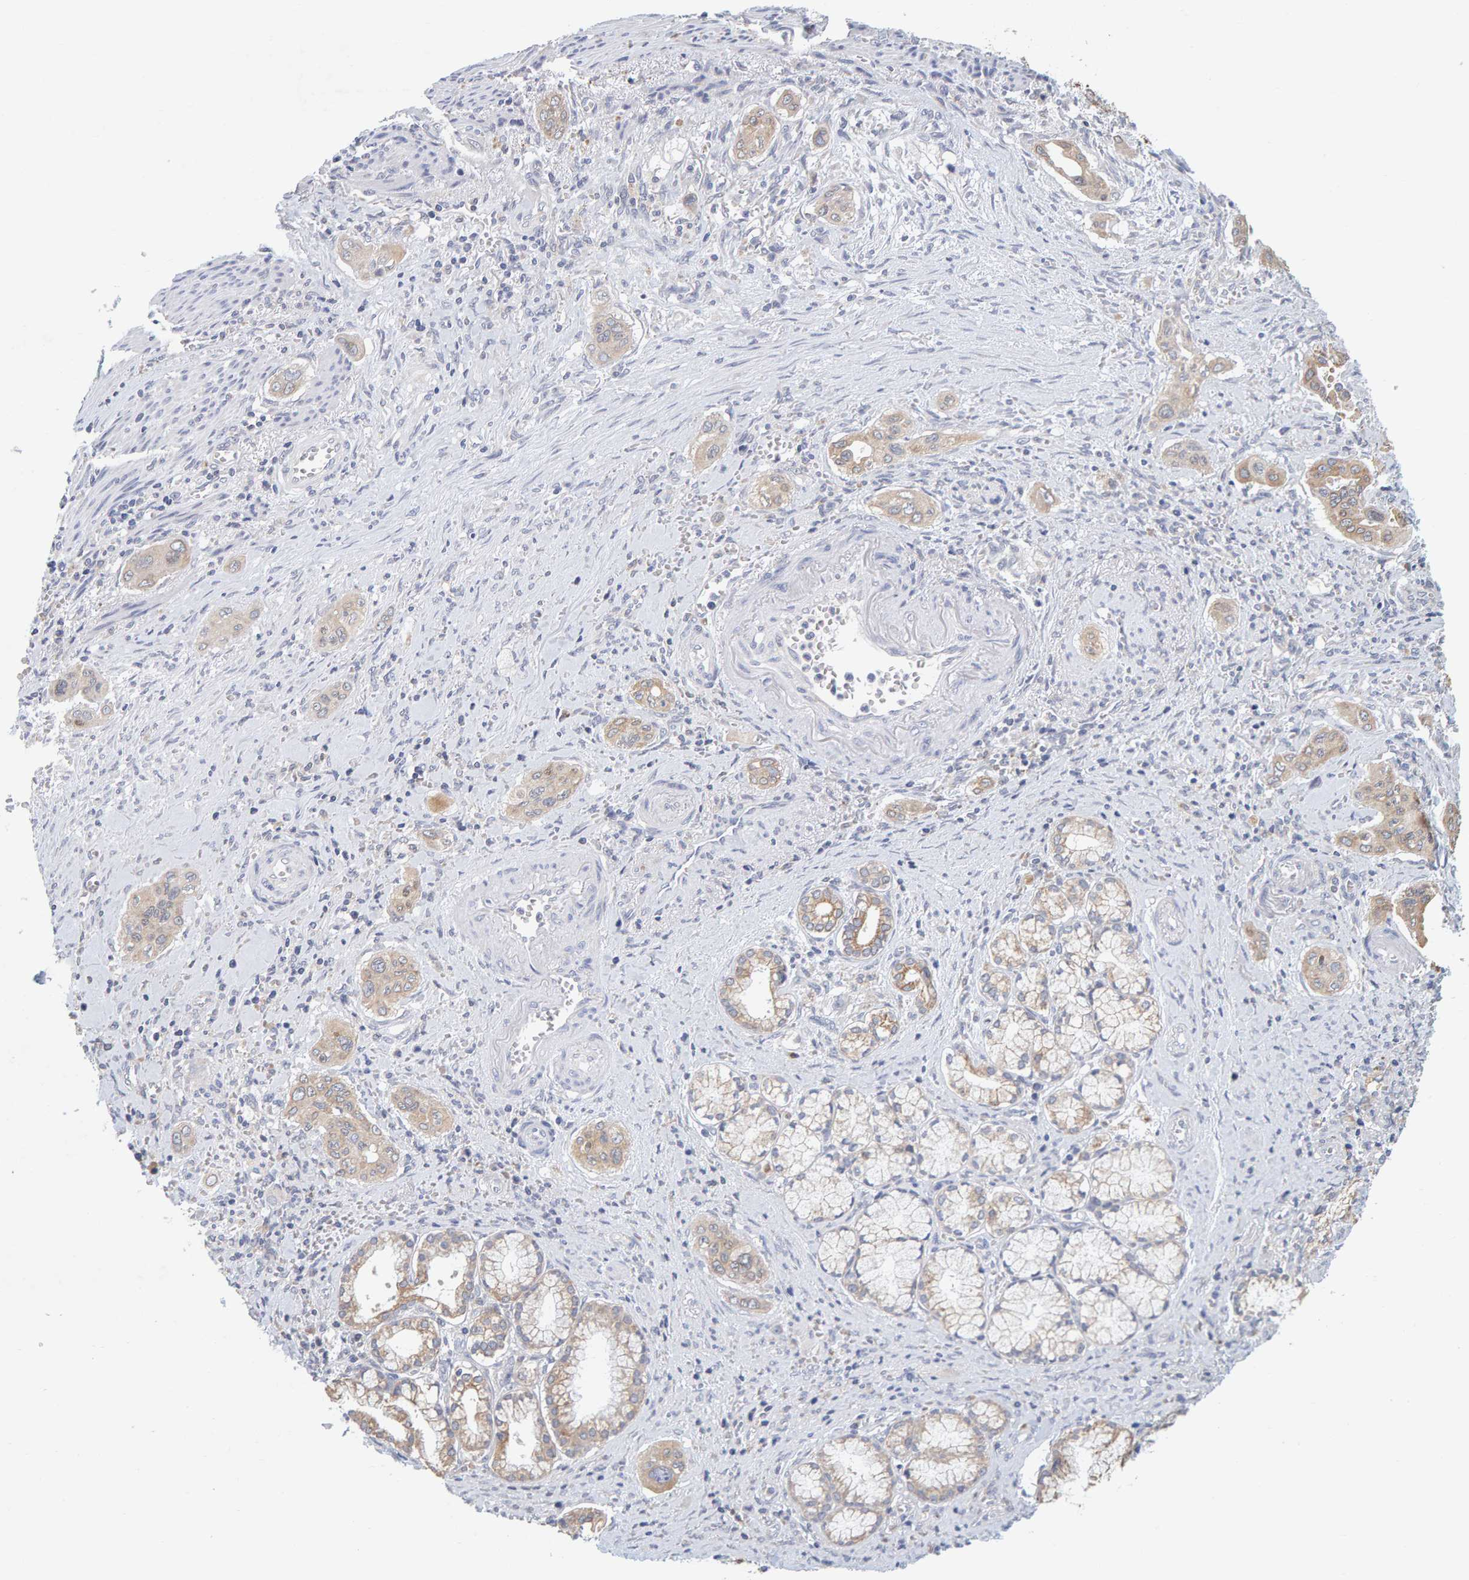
{"staining": {"intensity": "moderate", "quantity": ">75%", "location": "cytoplasmic/membranous"}, "tissue": "pancreatic cancer", "cell_type": "Tumor cells", "image_type": "cancer", "snomed": [{"axis": "morphology", "description": "Adenocarcinoma, NOS"}, {"axis": "topography", "description": "Pancreas"}], "caption": "Immunohistochemistry of human pancreatic cancer displays medium levels of moderate cytoplasmic/membranous positivity in approximately >75% of tumor cells.", "gene": "SGPL1", "patient": {"sex": "male", "age": 77}}